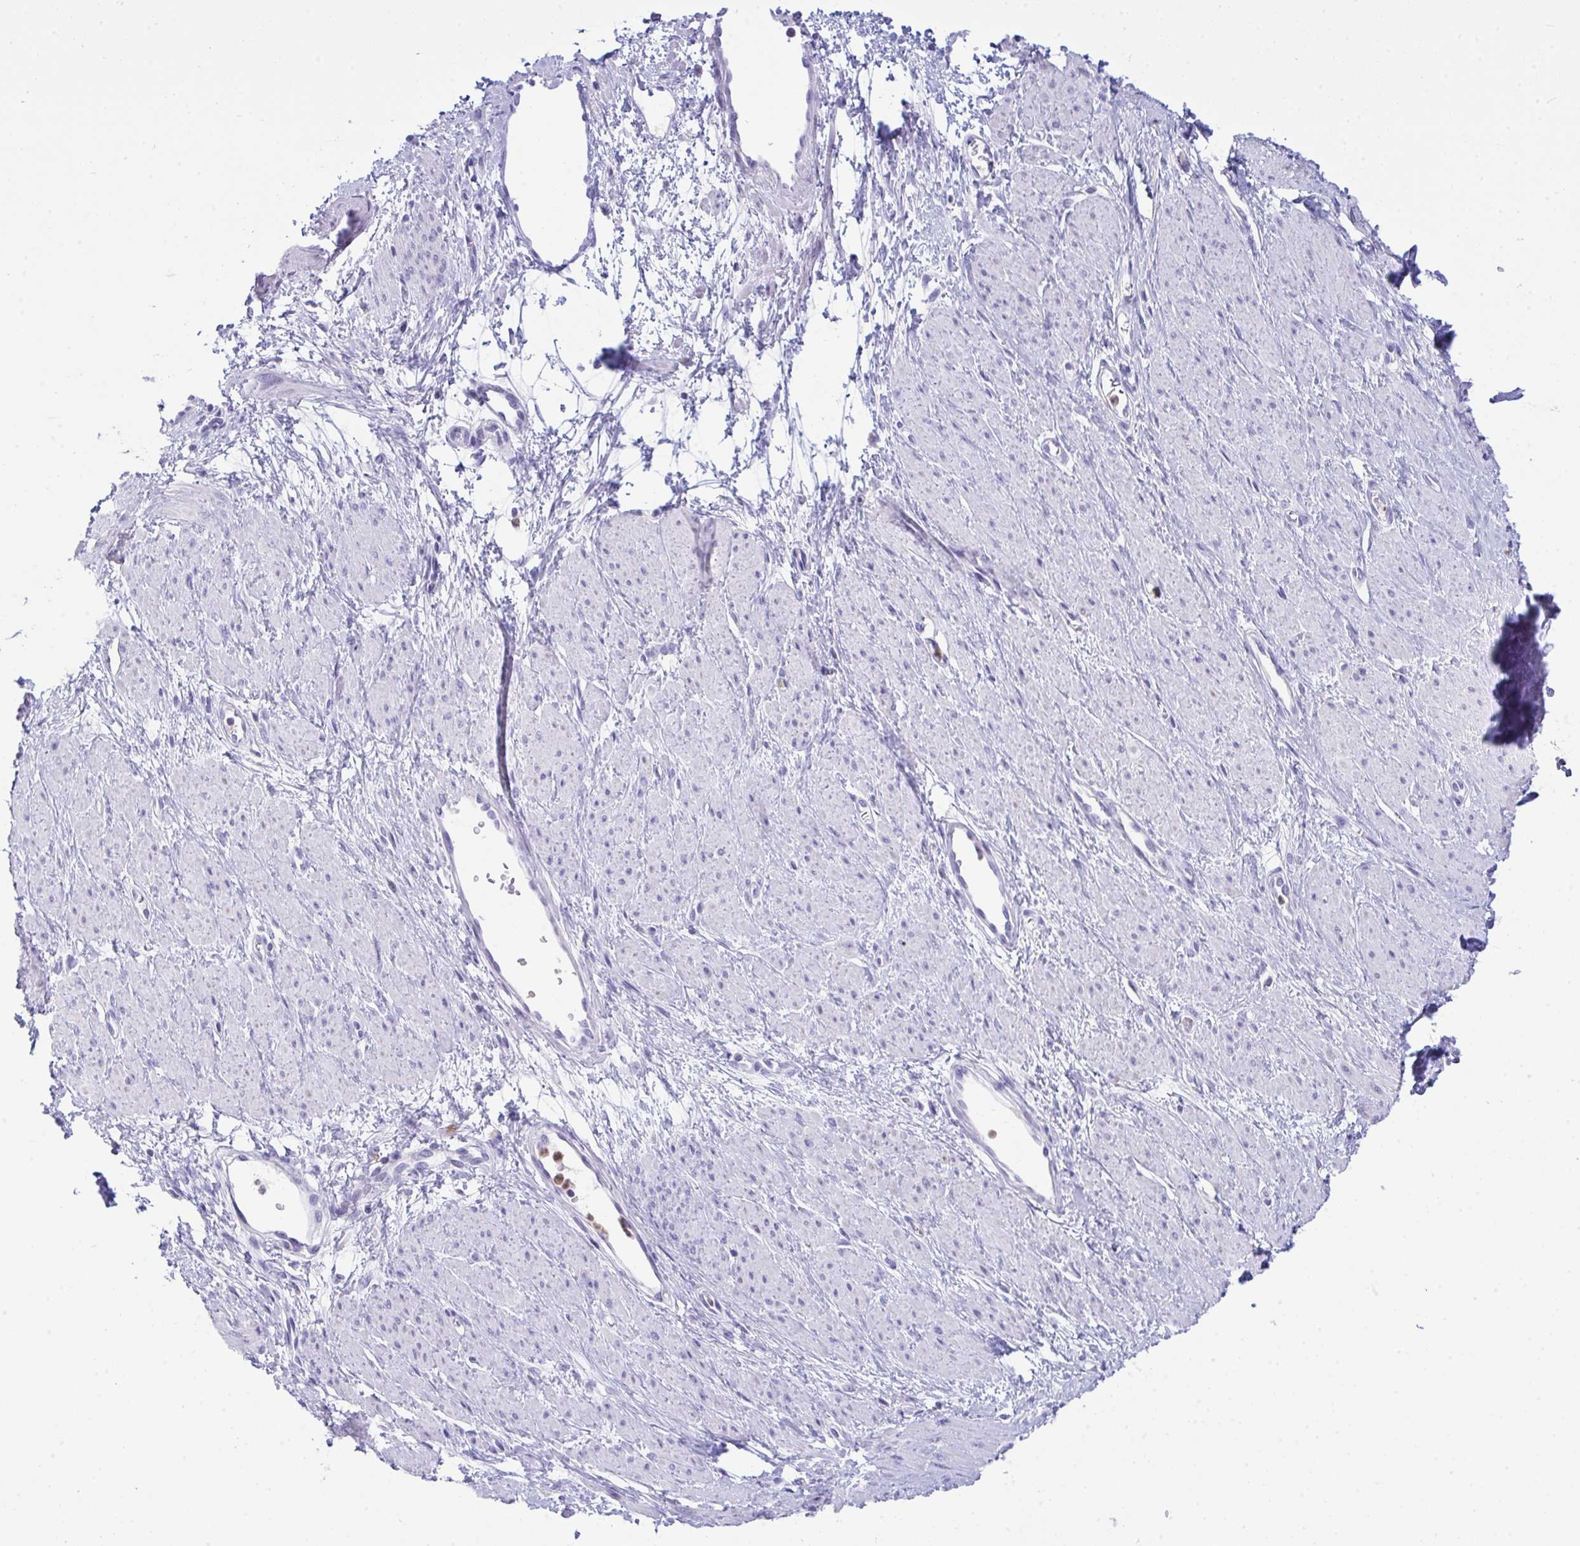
{"staining": {"intensity": "negative", "quantity": "none", "location": "none"}, "tissue": "smooth muscle", "cell_type": "Smooth muscle cells", "image_type": "normal", "snomed": [{"axis": "morphology", "description": "Normal tissue, NOS"}, {"axis": "topography", "description": "Smooth muscle"}, {"axis": "topography", "description": "Uterus"}], "caption": "Smooth muscle stained for a protein using immunohistochemistry reveals no positivity smooth muscle cells.", "gene": "PLA2G12B", "patient": {"sex": "female", "age": 39}}